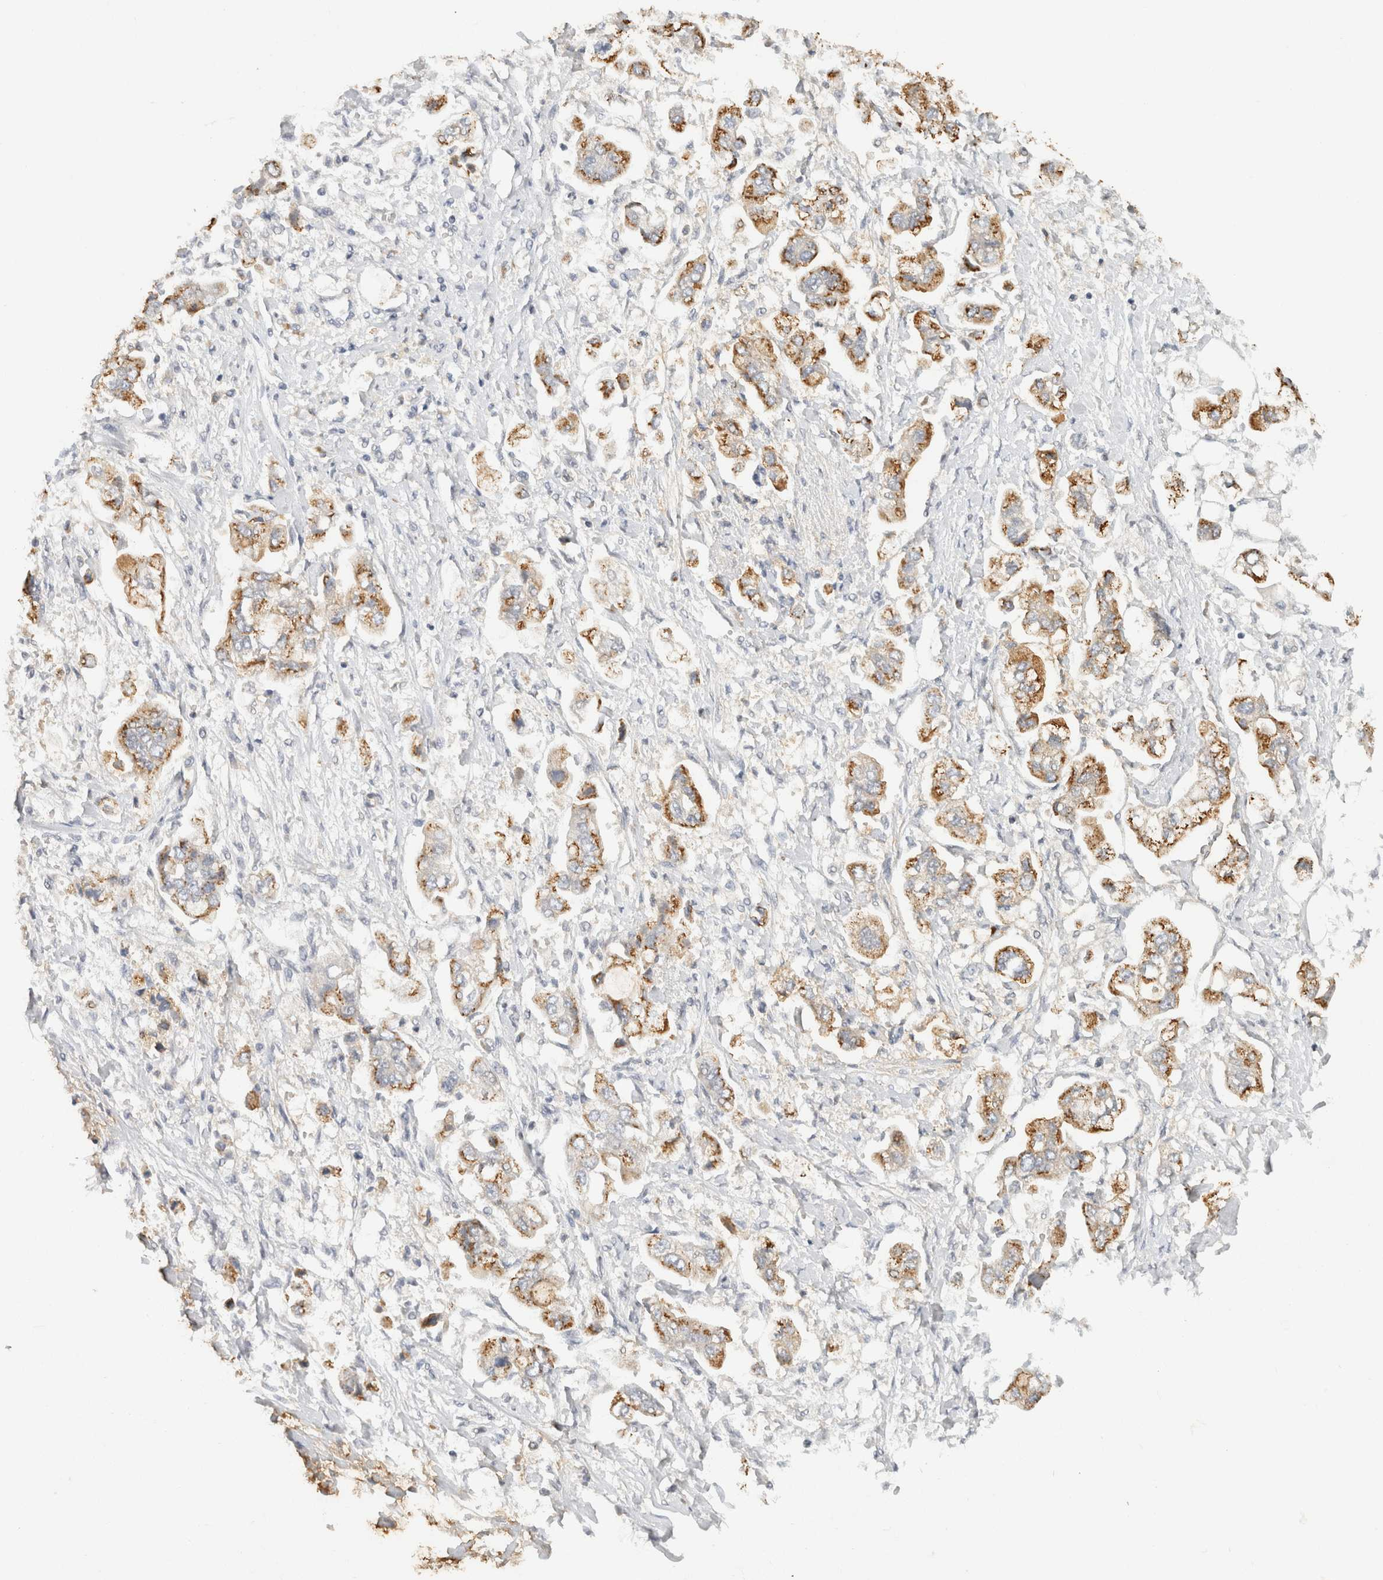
{"staining": {"intensity": "moderate", "quantity": ">75%", "location": "cytoplasmic/membranous"}, "tissue": "stomach cancer", "cell_type": "Tumor cells", "image_type": "cancer", "snomed": [{"axis": "morphology", "description": "Adenocarcinoma, NOS"}, {"axis": "topography", "description": "Stomach"}], "caption": "About >75% of tumor cells in human adenocarcinoma (stomach) show moderate cytoplasmic/membranous protein positivity as visualized by brown immunohistochemical staining.", "gene": "CHRM4", "patient": {"sex": "male", "age": 62}}